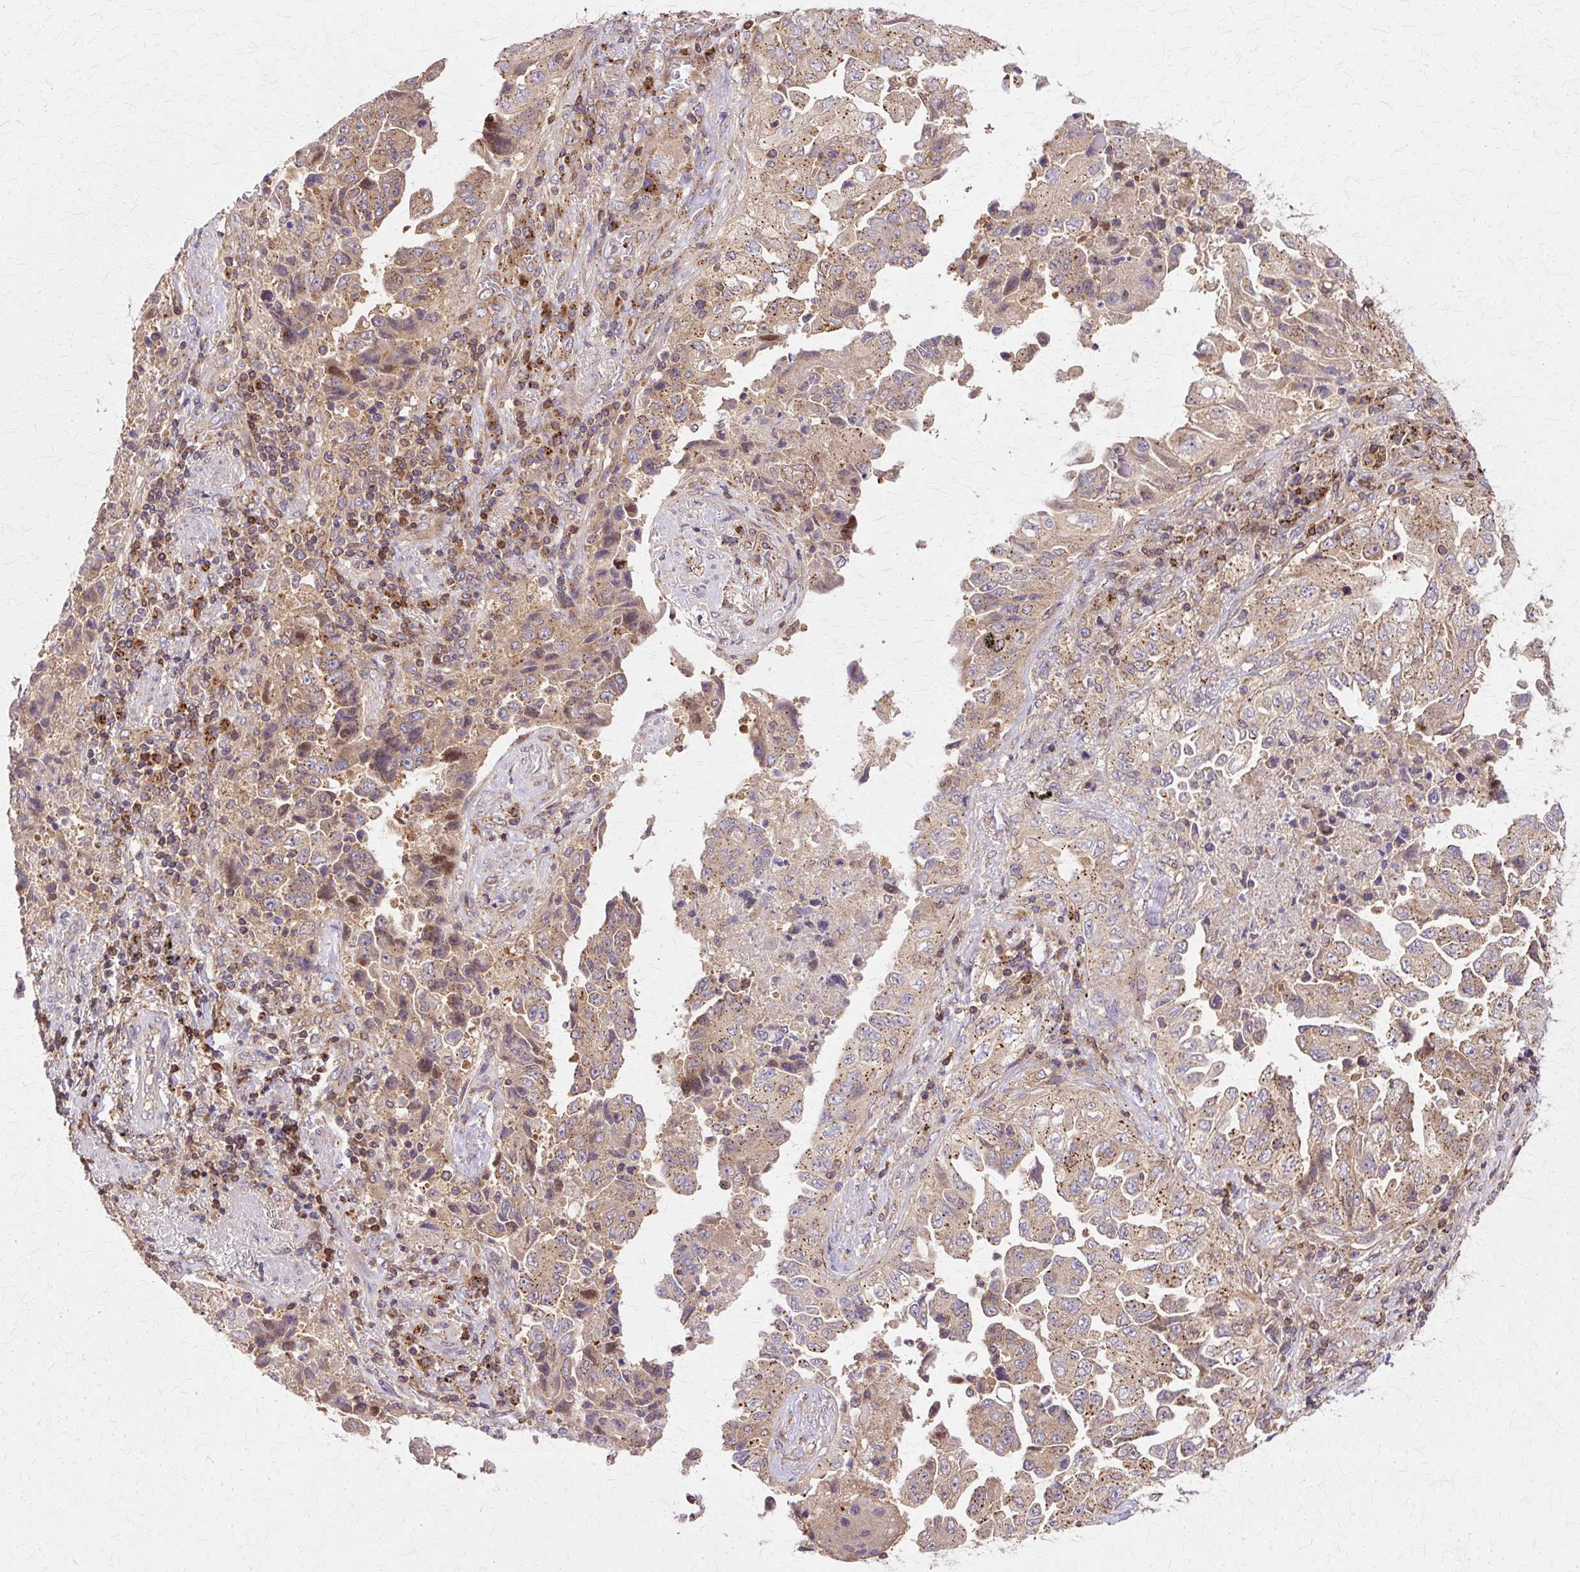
{"staining": {"intensity": "moderate", "quantity": ">75%", "location": "cytoplasmic/membranous"}, "tissue": "lung cancer", "cell_type": "Tumor cells", "image_type": "cancer", "snomed": [{"axis": "morphology", "description": "Adenocarcinoma, NOS"}, {"axis": "topography", "description": "Lung"}], "caption": "DAB immunohistochemical staining of lung cancer (adenocarcinoma) displays moderate cytoplasmic/membranous protein expression in about >75% of tumor cells.", "gene": "COPB1", "patient": {"sex": "female", "age": 51}}